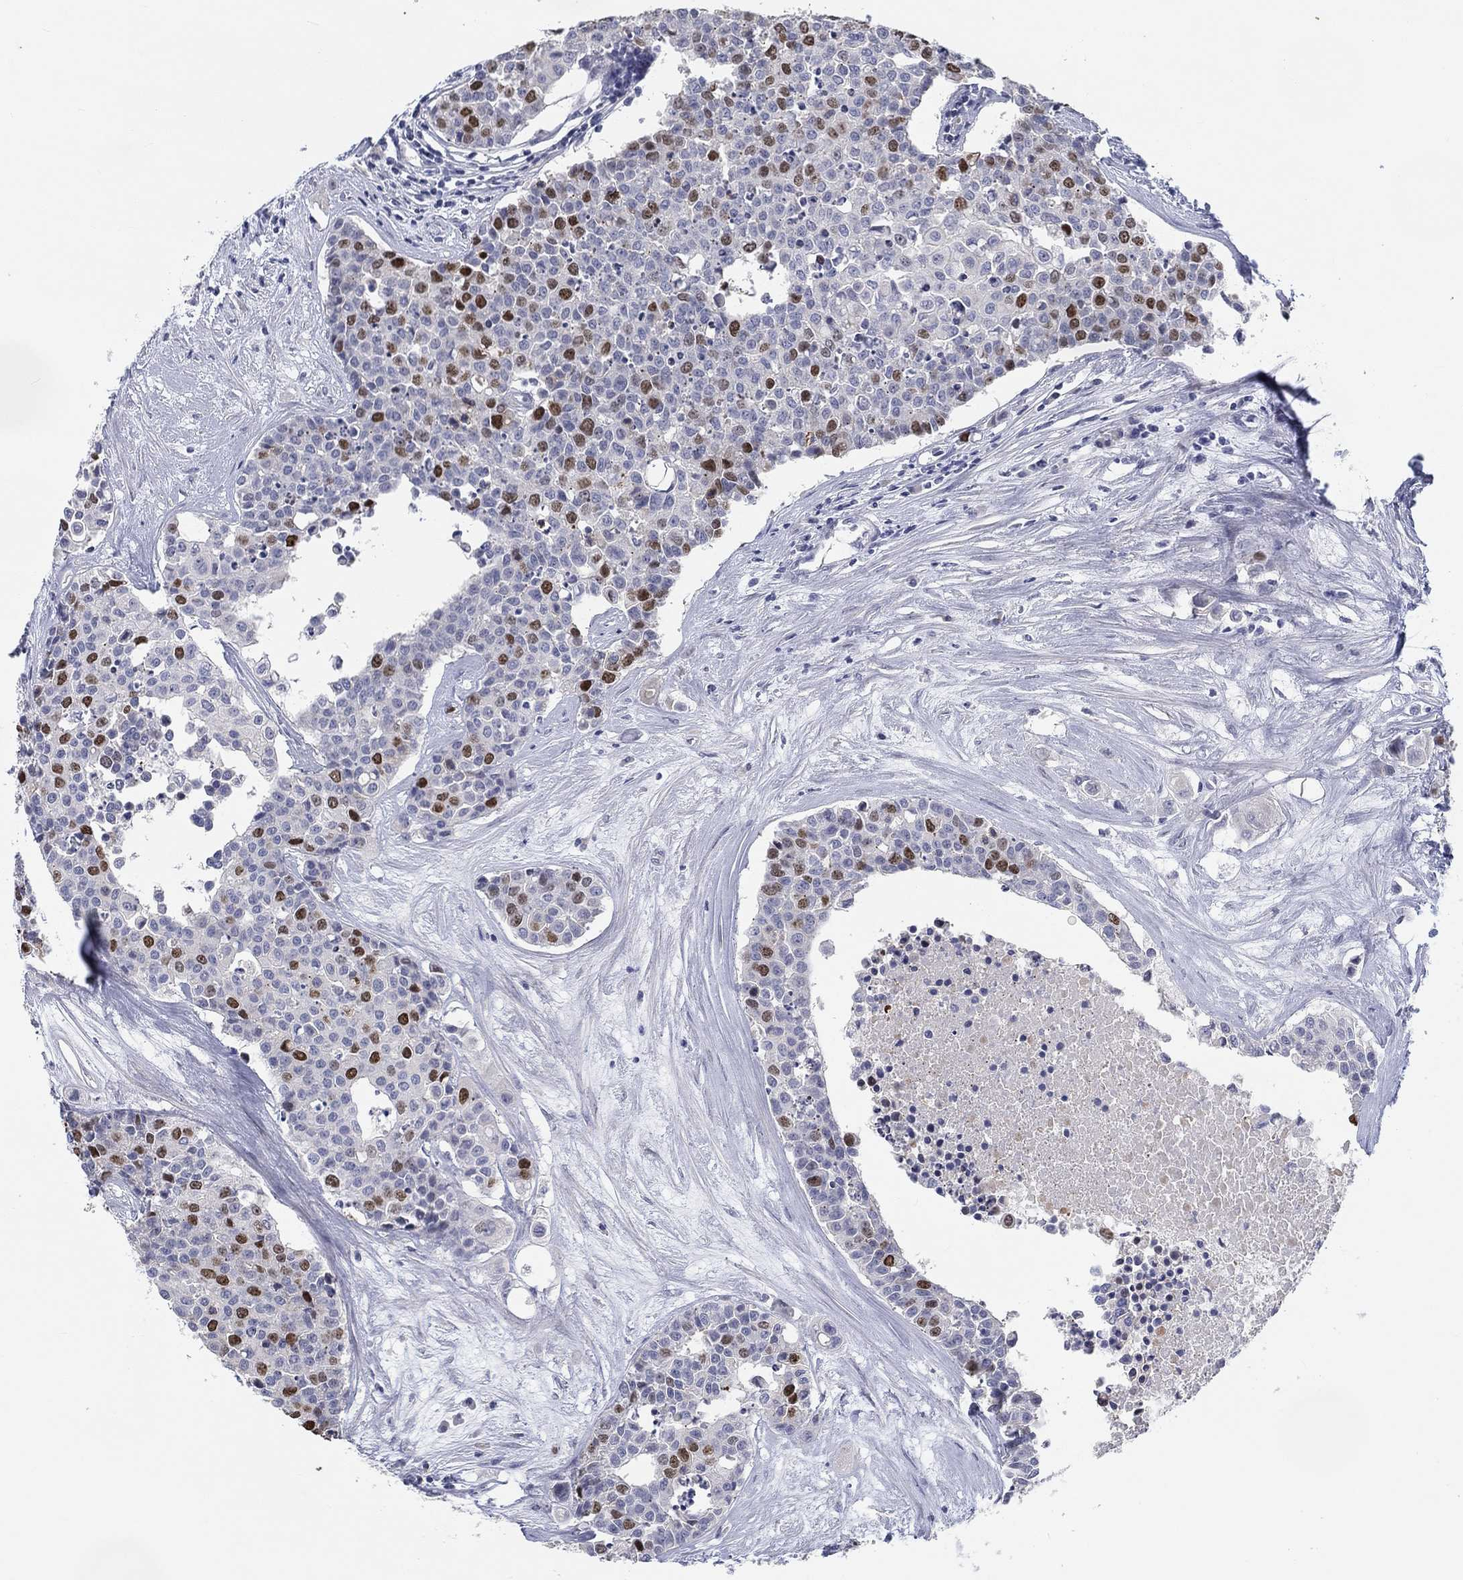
{"staining": {"intensity": "strong", "quantity": "25%-75%", "location": "nuclear"}, "tissue": "carcinoid", "cell_type": "Tumor cells", "image_type": "cancer", "snomed": [{"axis": "morphology", "description": "Carcinoid, malignant, NOS"}, {"axis": "topography", "description": "Colon"}], "caption": "Immunohistochemical staining of carcinoid (malignant) displays high levels of strong nuclear protein expression in approximately 25%-75% of tumor cells. Nuclei are stained in blue.", "gene": "PRC1", "patient": {"sex": "male", "age": 81}}